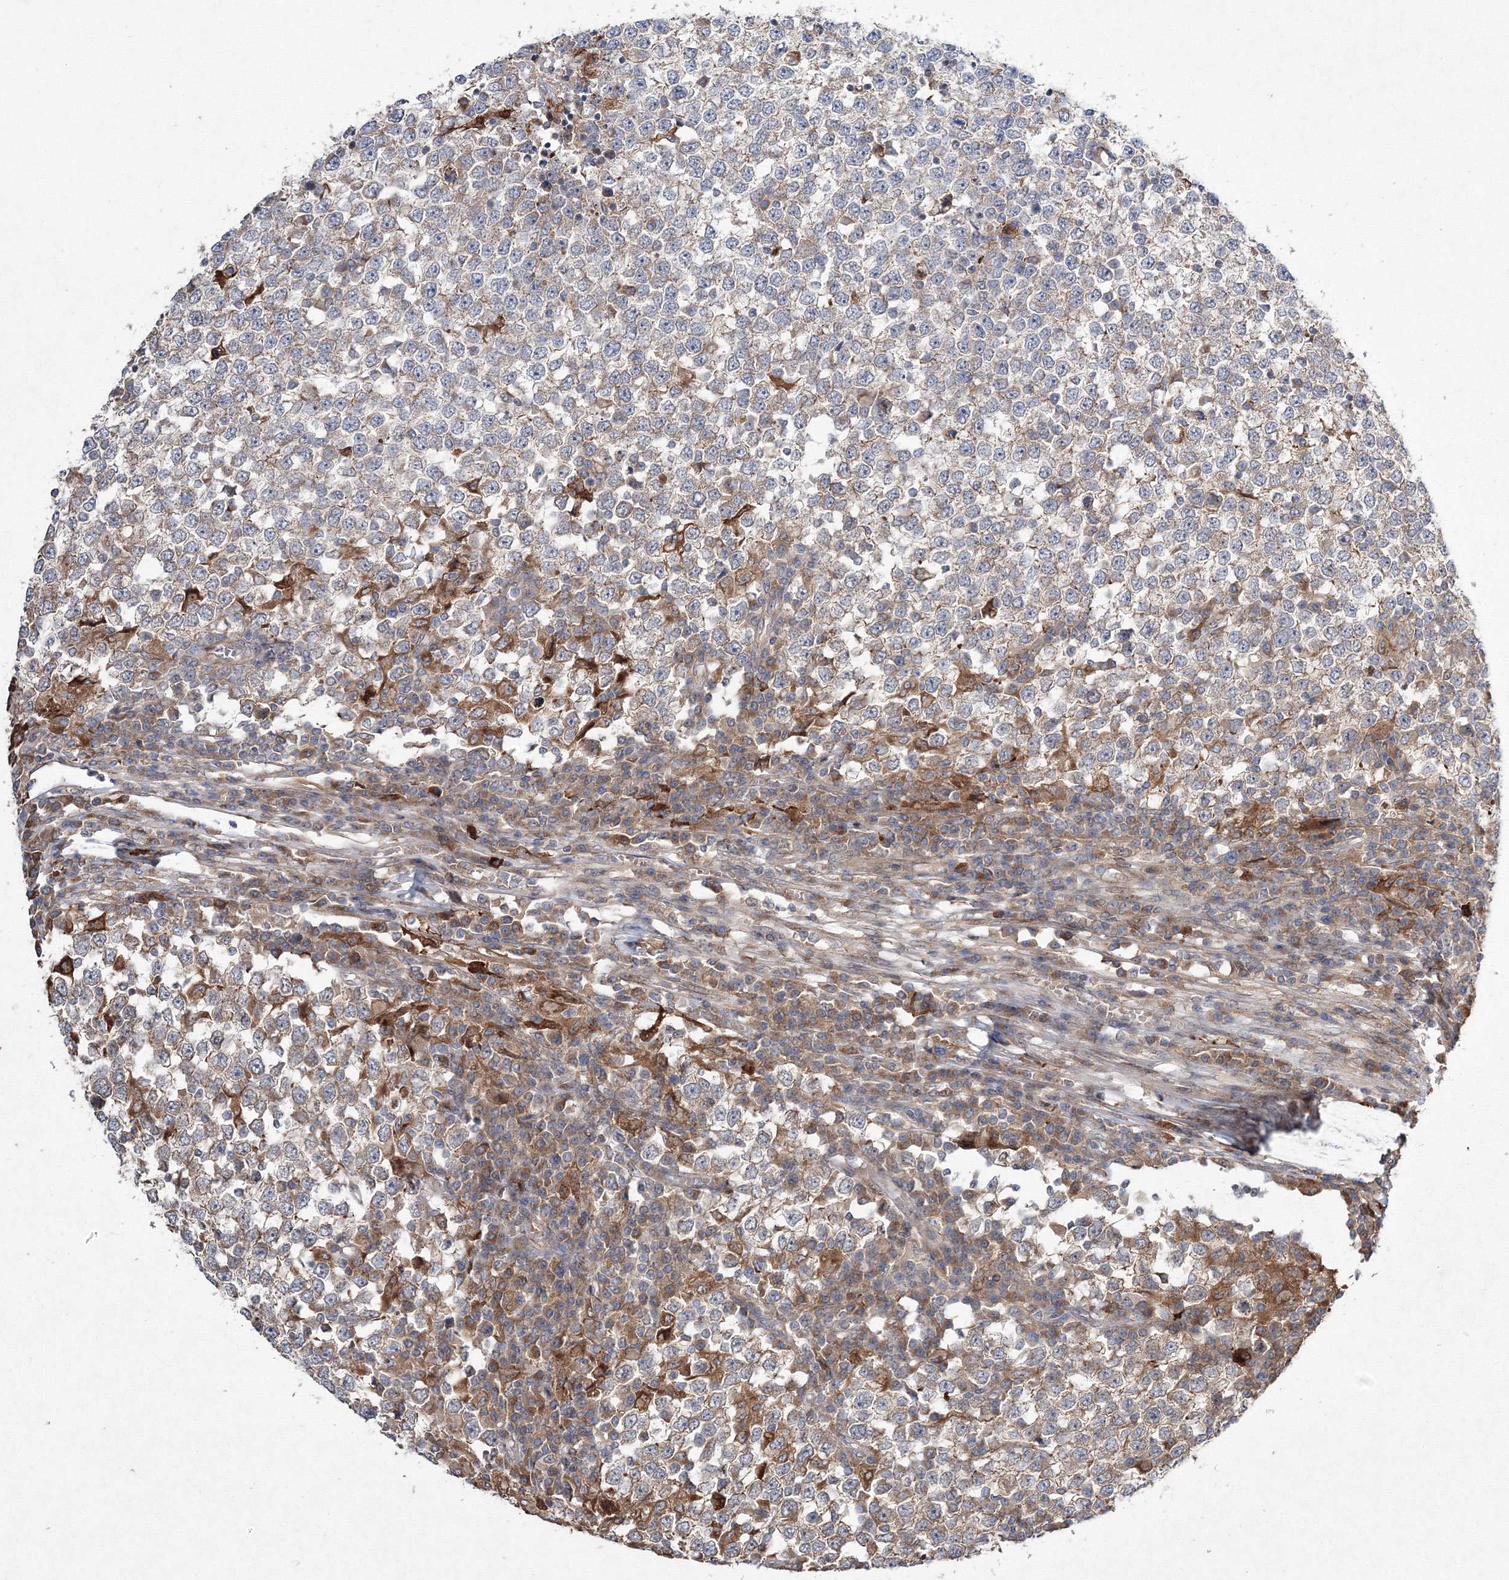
{"staining": {"intensity": "moderate", "quantity": "<25%", "location": "cytoplasmic/membranous"}, "tissue": "testis cancer", "cell_type": "Tumor cells", "image_type": "cancer", "snomed": [{"axis": "morphology", "description": "Seminoma, NOS"}, {"axis": "topography", "description": "Testis"}], "caption": "Brown immunohistochemical staining in testis cancer reveals moderate cytoplasmic/membranous expression in about <25% of tumor cells. Nuclei are stained in blue.", "gene": "RANBP3L", "patient": {"sex": "male", "age": 65}}